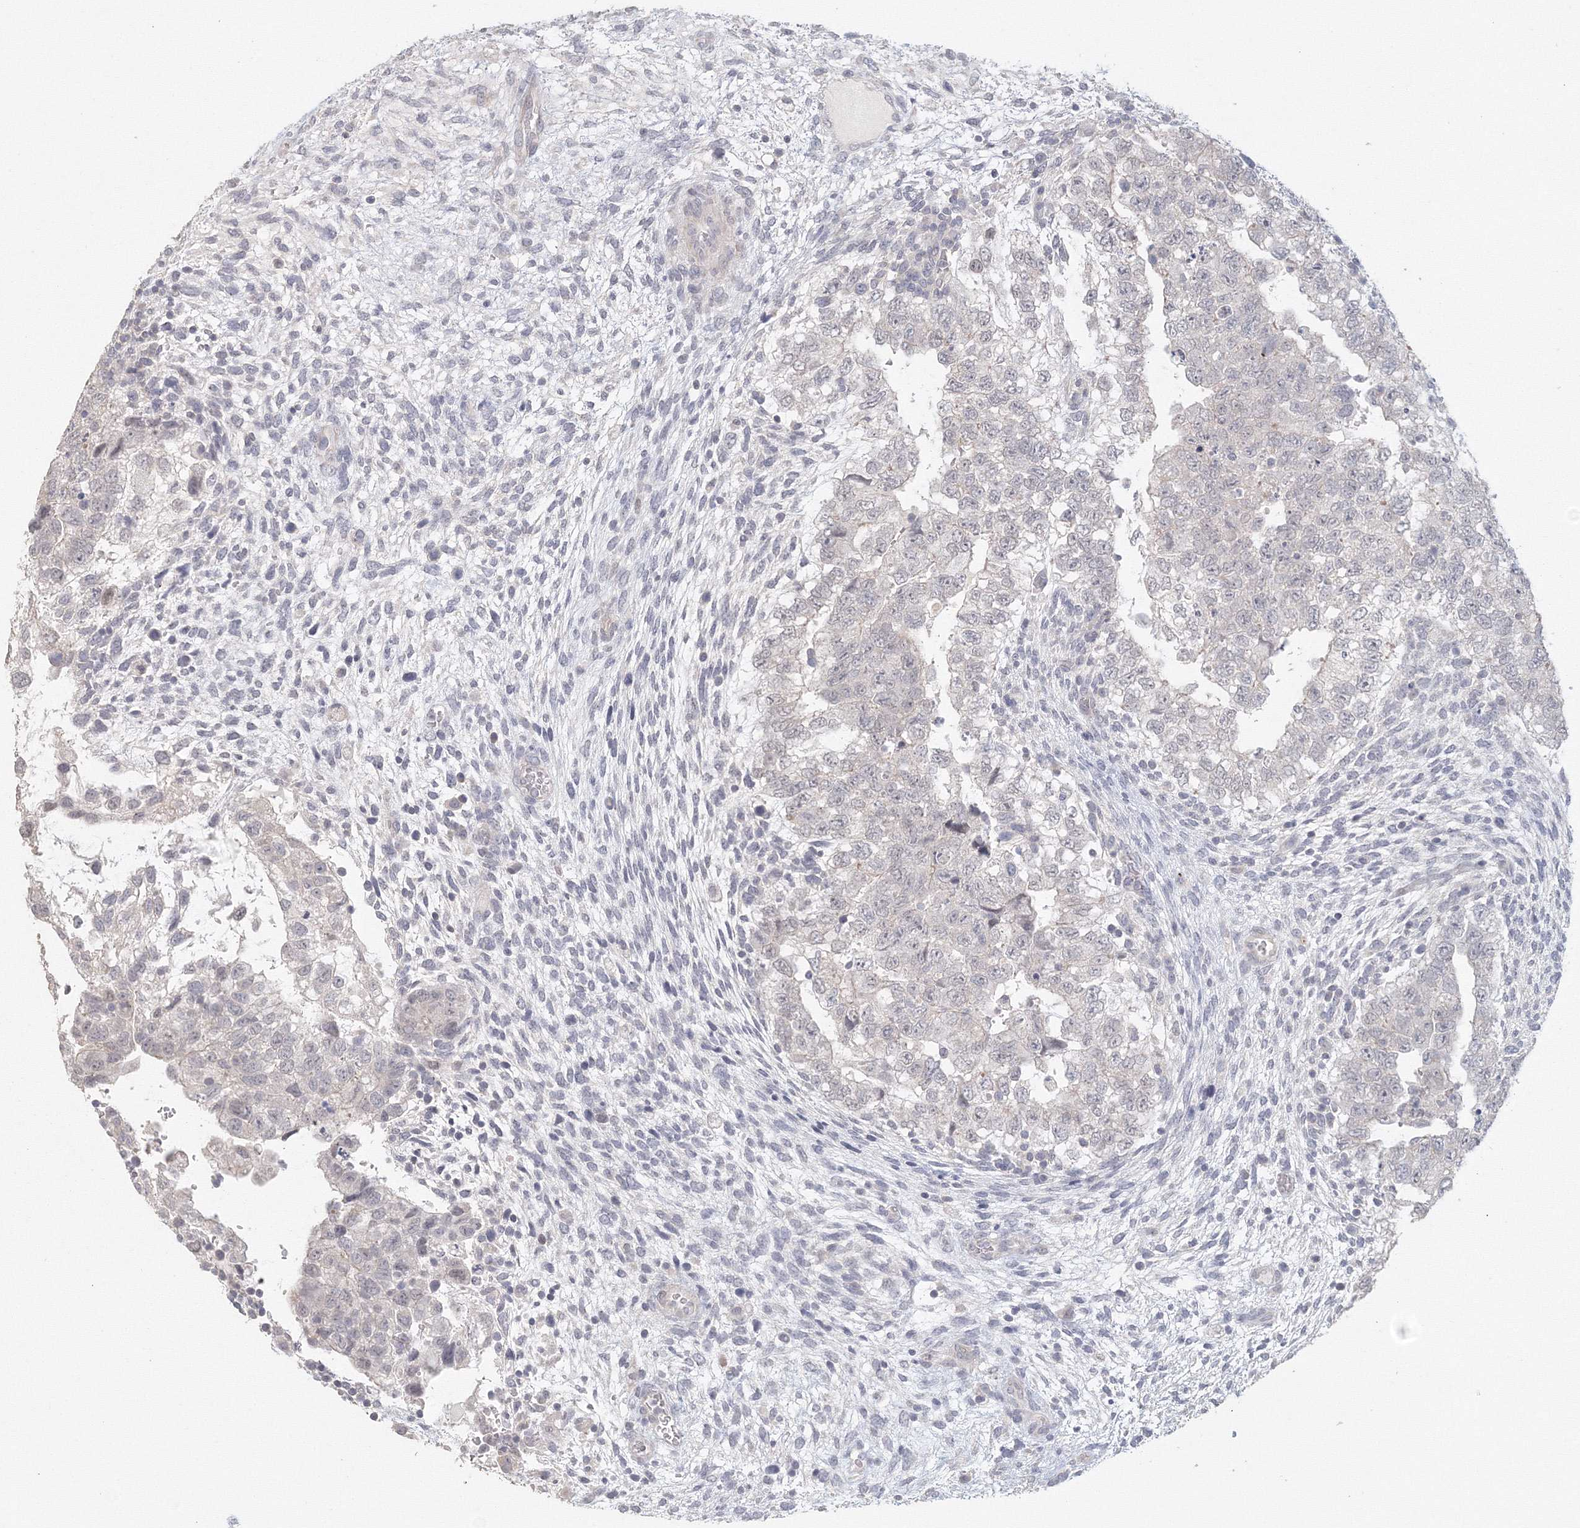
{"staining": {"intensity": "negative", "quantity": "none", "location": "none"}, "tissue": "testis cancer", "cell_type": "Tumor cells", "image_type": "cancer", "snomed": [{"axis": "morphology", "description": "Carcinoma, Embryonal, NOS"}, {"axis": "topography", "description": "Testis"}], "caption": "Protein analysis of testis embryonal carcinoma shows no significant expression in tumor cells.", "gene": "TACC2", "patient": {"sex": "male", "age": 37}}